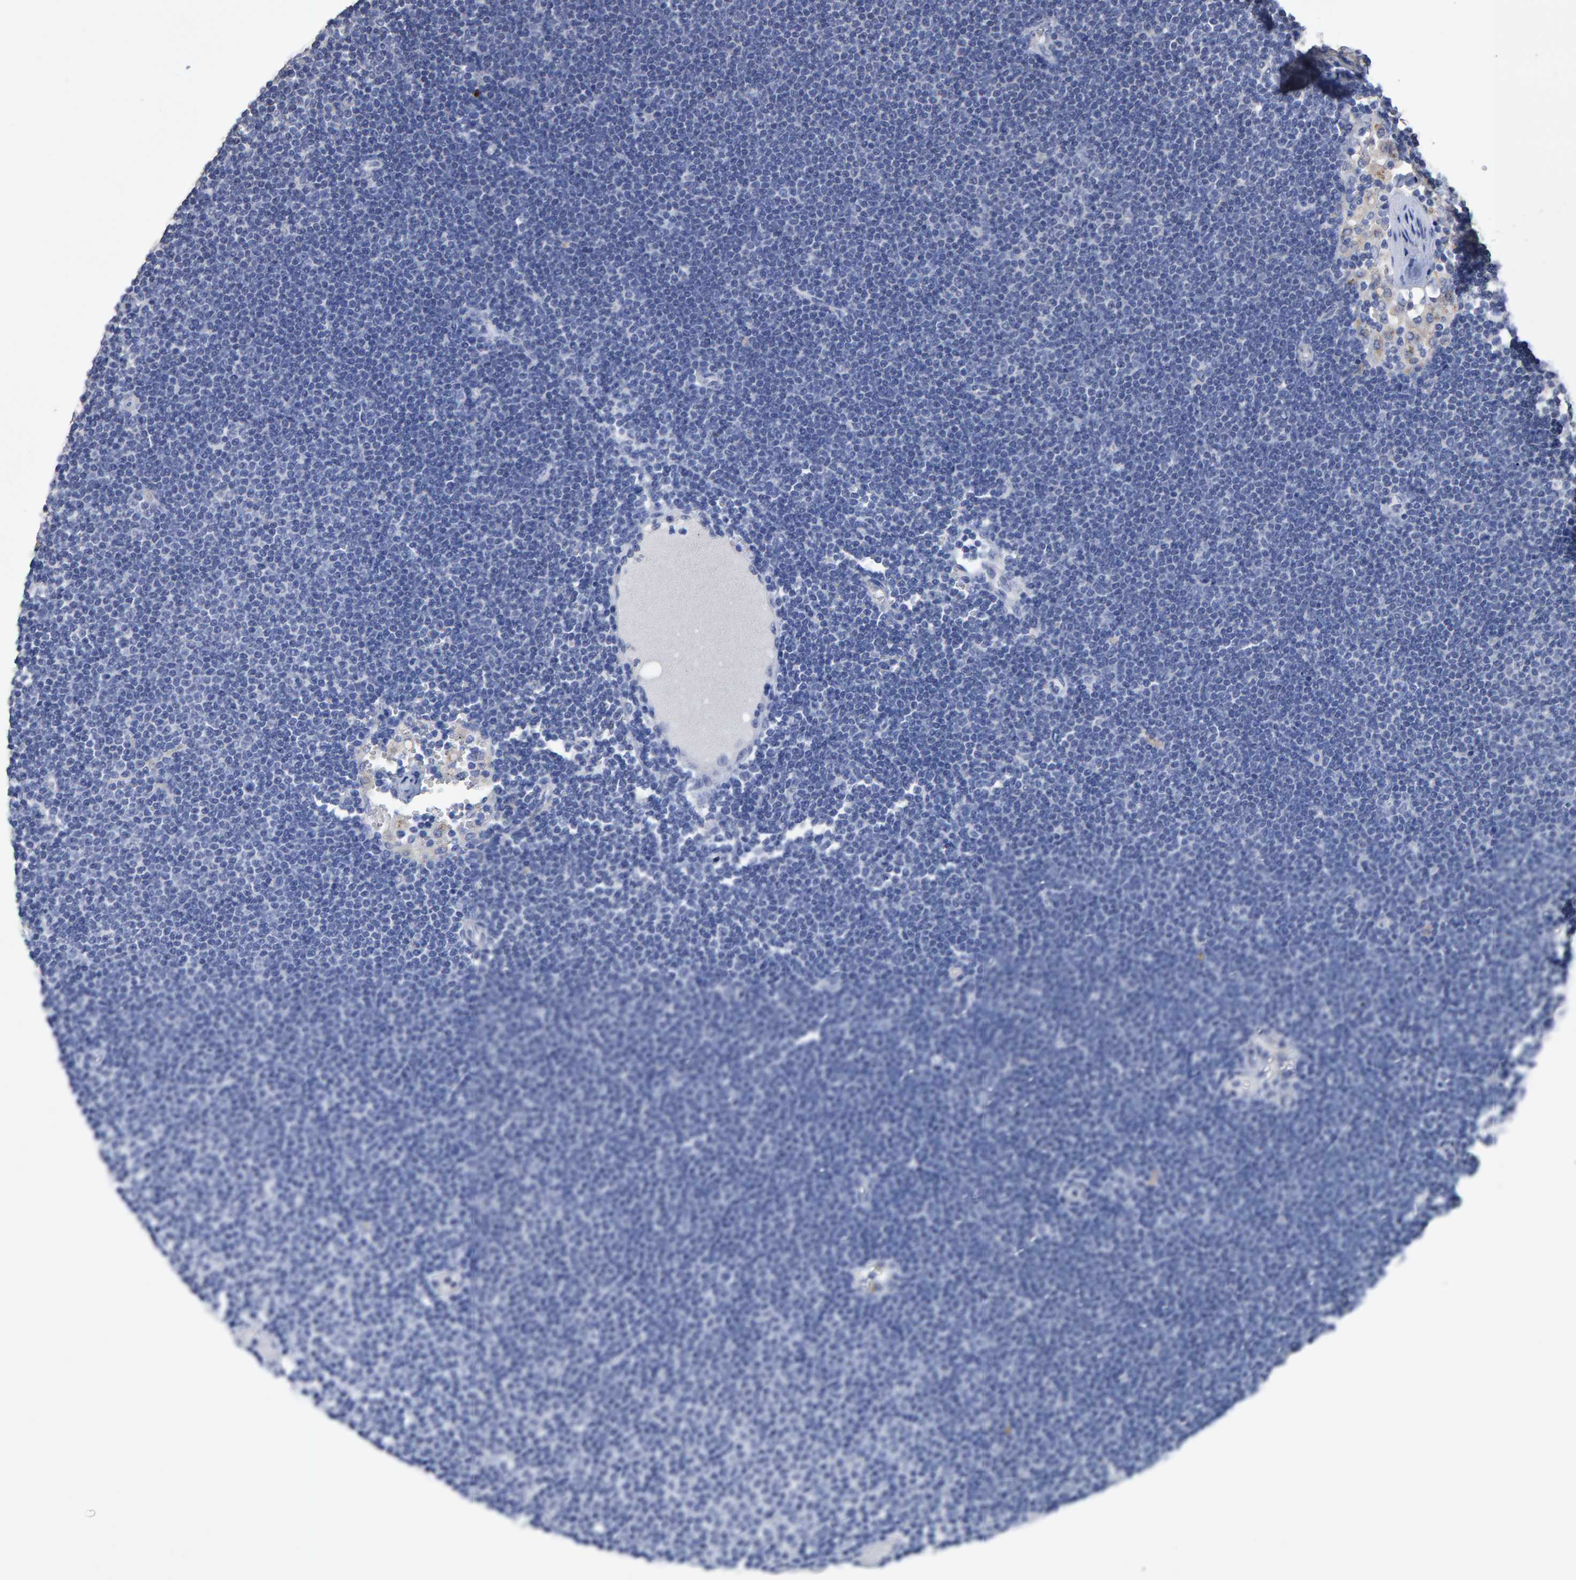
{"staining": {"intensity": "negative", "quantity": "none", "location": "none"}, "tissue": "lymphoma", "cell_type": "Tumor cells", "image_type": "cancer", "snomed": [{"axis": "morphology", "description": "Malignant lymphoma, non-Hodgkin's type, Low grade"}, {"axis": "topography", "description": "Lymph node"}], "caption": "IHC photomicrograph of human malignant lymphoma, non-Hodgkin's type (low-grade) stained for a protein (brown), which displays no expression in tumor cells.", "gene": "HEMGN", "patient": {"sex": "female", "age": 53}}